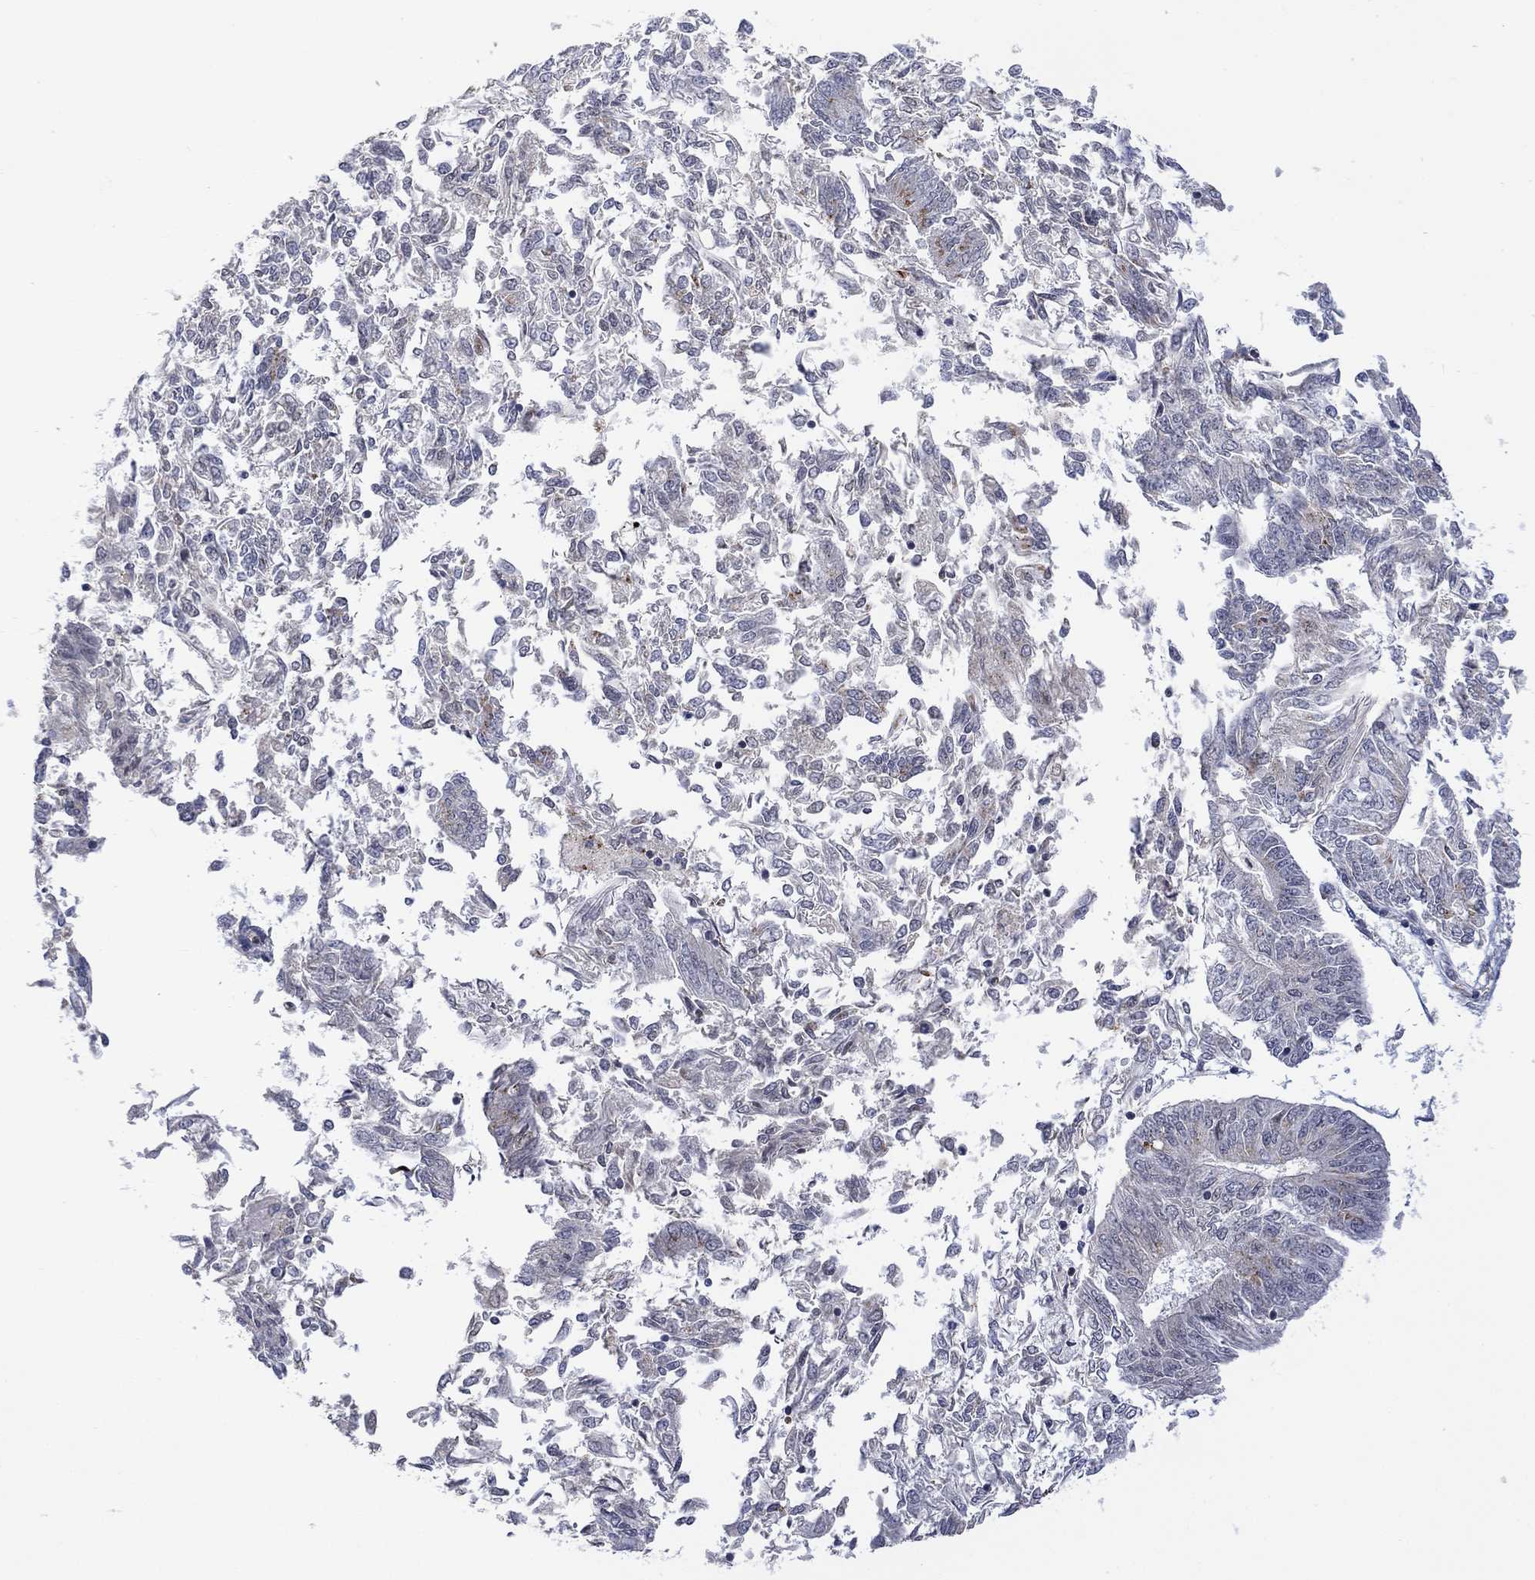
{"staining": {"intensity": "moderate", "quantity": "<25%", "location": "cytoplasmic/membranous"}, "tissue": "endometrial cancer", "cell_type": "Tumor cells", "image_type": "cancer", "snomed": [{"axis": "morphology", "description": "Adenocarcinoma, NOS"}, {"axis": "topography", "description": "Endometrium"}], "caption": "DAB (3,3'-diaminobenzidine) immunohistochemical staining of human endometrial adenocarcinoma demonstrates moderate cytoplasmic/membranous protein expression in about <25% of tumor cells.", "gene": "SLC48A1", "patient": {"sex": "female", "age": 58}}